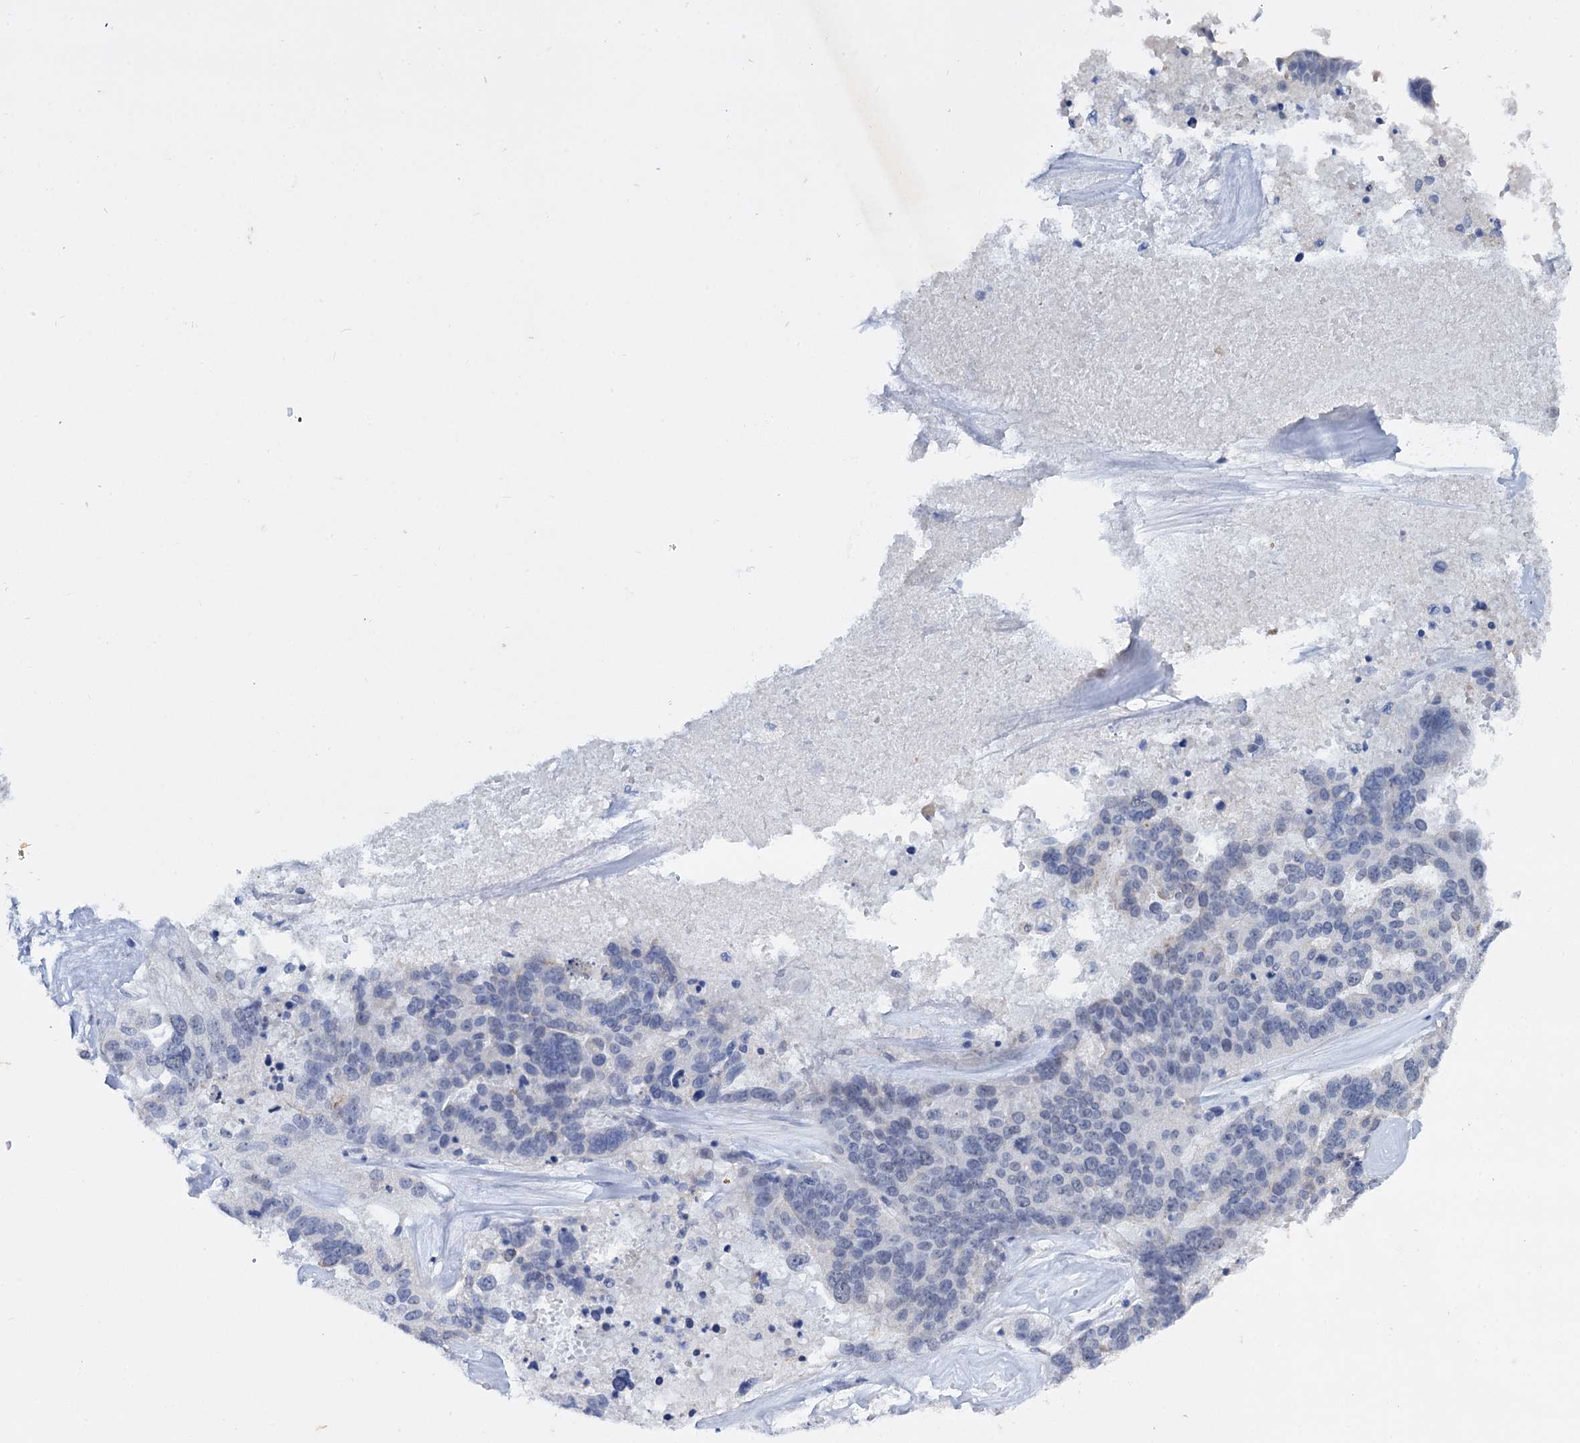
{"staining": {"intensity": "moderate", "quantity": "<25%", "location": "cytoplasmic/membranous"}, "tissue": "ovarian cancer", "cell_type": "Tumor cells", "image_type": "cancer", "snomed": [{"axis": "morphology", "description": "Cystadenocarcinoma, serous, NOS"}, {"axis": "topography", "description": "Ovary"}], "caption": "Protein staining by IHC demonstrates moderate cytoplasmic/membranous positivity in approximately <25% of tumor cells in serous cystadenocarcinoma (ovarian).", "gene": "MID1IP1", "patient": {"sex": "female", "age": 59}}